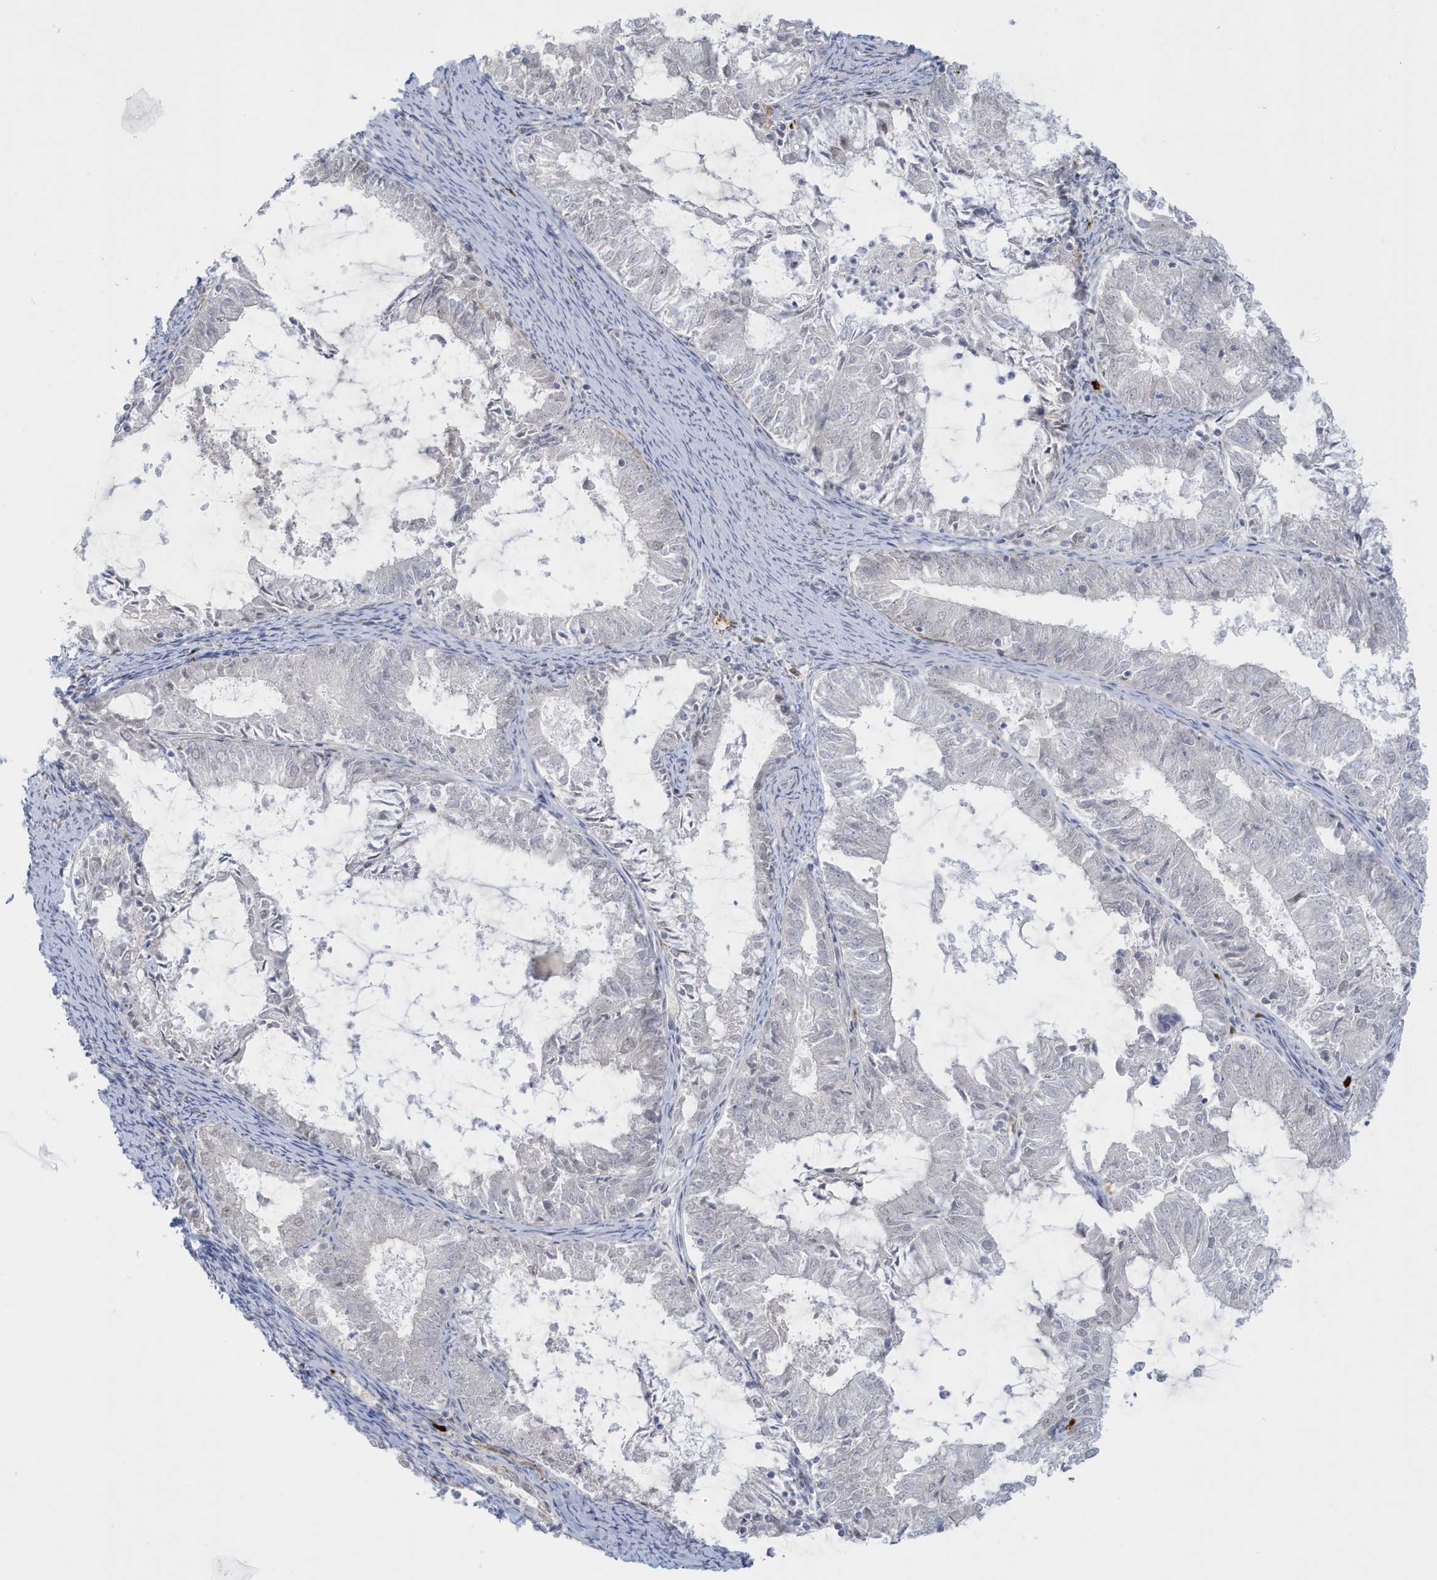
{"staining": {"intensity": "negative", "quantity": "none", "location": "none"}, "tissue": "endometrial cancer", "cell_type": "Tumor cells", "image_type": "cancer", "snomed": [{"axis": "morphology", "description": "Adenocarcinoma, NOS"}, {"axis": "topography", "description": "Endometrium"}], "caption": "There is no significant positivity in tumor cells of endometrial cancer.", "gene": "HERC6", "patient": {"sex": "female", "age": 57}}